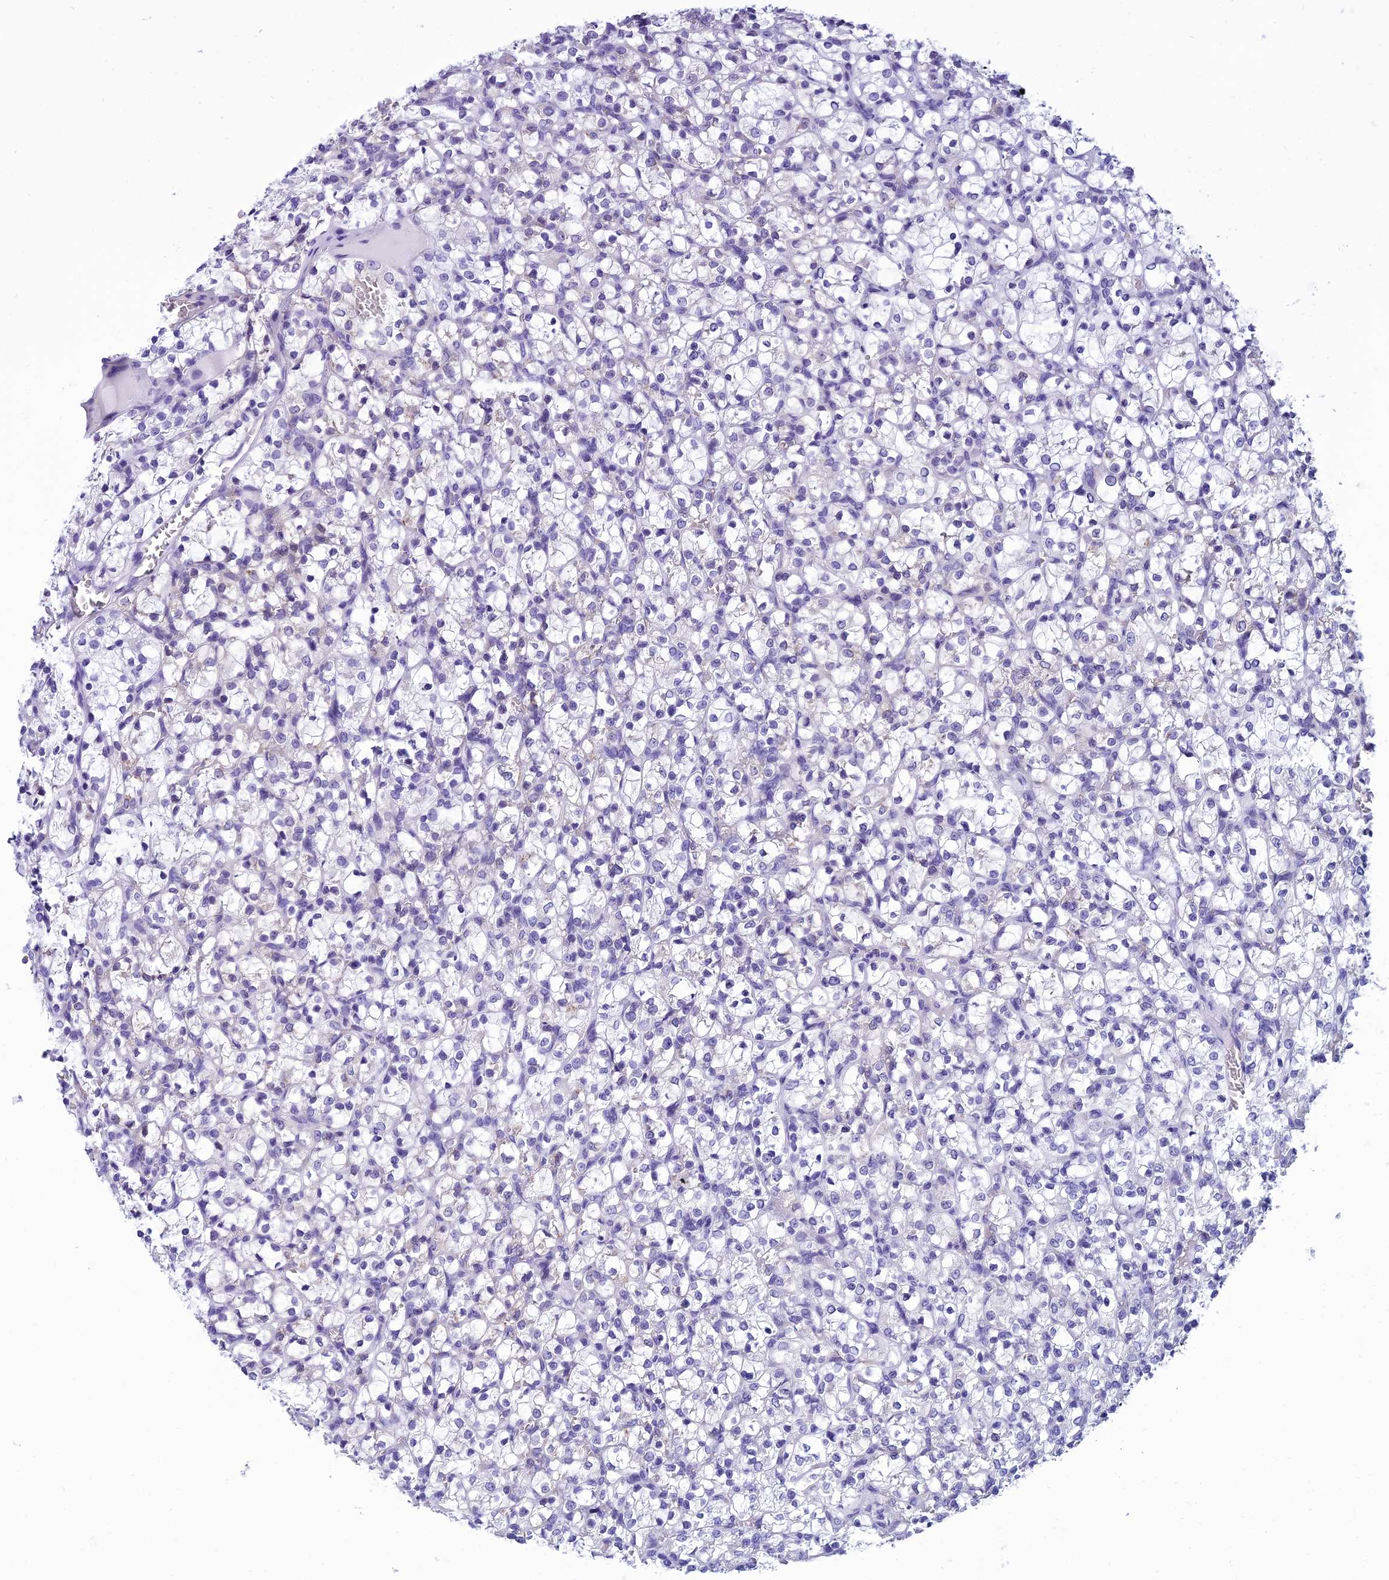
{"staining": {"intensity": "negative", "quantity": "none", "location": "none"}, "tissue": "renal cancer", "cell_type": "Tumor cells", "image_type": "cancer", "snomed": [{"axis": "morphology", "description": "Adenocarcinoma, NOS"}, {"axis": "topography", "description": "Kidney"}], "caption": "A micrograph of adenocarcinoma (renal) stained for a protein reveals no brown staining in tumor cells. (DAB immunohistochemistry (IHC) with hematoxylin counter stain).", "gene": "KCTD14", "patient": {"sex": "female", "age": 69}}